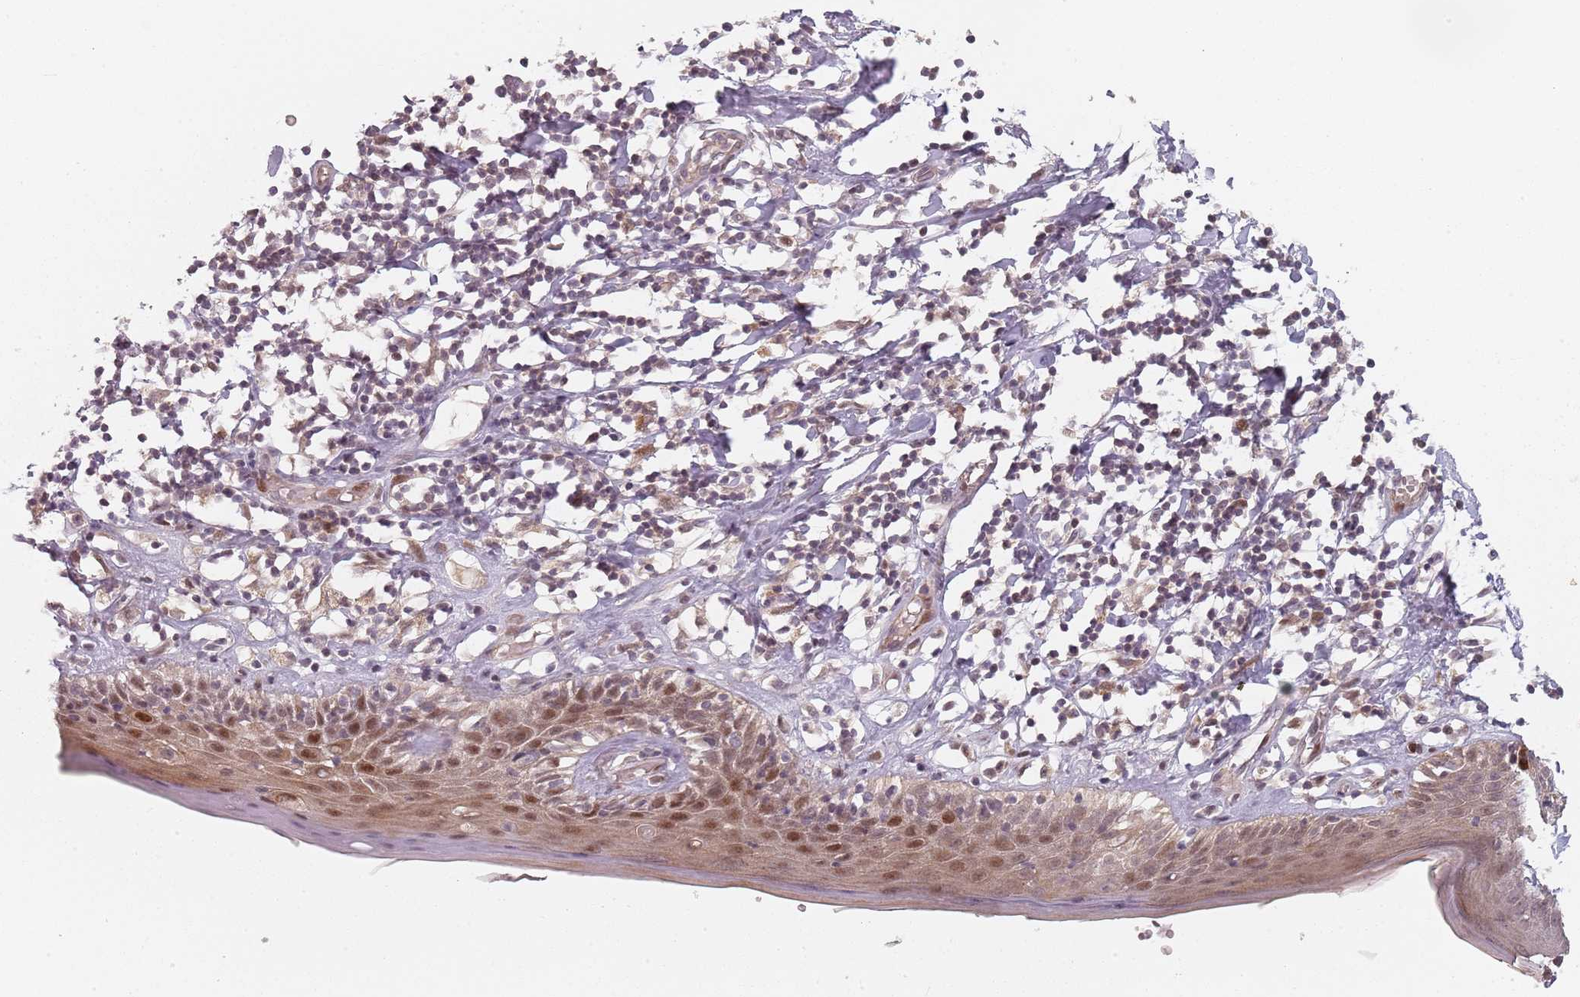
{"staining": {"intensity": "moderate", "quantity": ">75%", "location": "cytoplasmic/membranous,nuclear"}, "tissue": "skin", "cell_type": "Epidermal cells", "image_type": "normal", "snomed": [{"axis": "morphology", "description": "Normal tissue, NOS"}, {"axis": "topography", "description": "Adipose tissue"}, {"axis": "topography", "description": "Vascular tissue"}, {"axis": "topography", "description": "Vulva"}, {"axis": "topography", "description": "Peripheral nerve tissue"}], "caption": "Moderate cytoplasmic/membranous,nuclear expression for a protein is appreciated in approximately >75% of epidermal cells of normal skin using immunohistochemistry.", "gene": "RPS6KA2", "patient": {"sex": "female", "age": 86}}